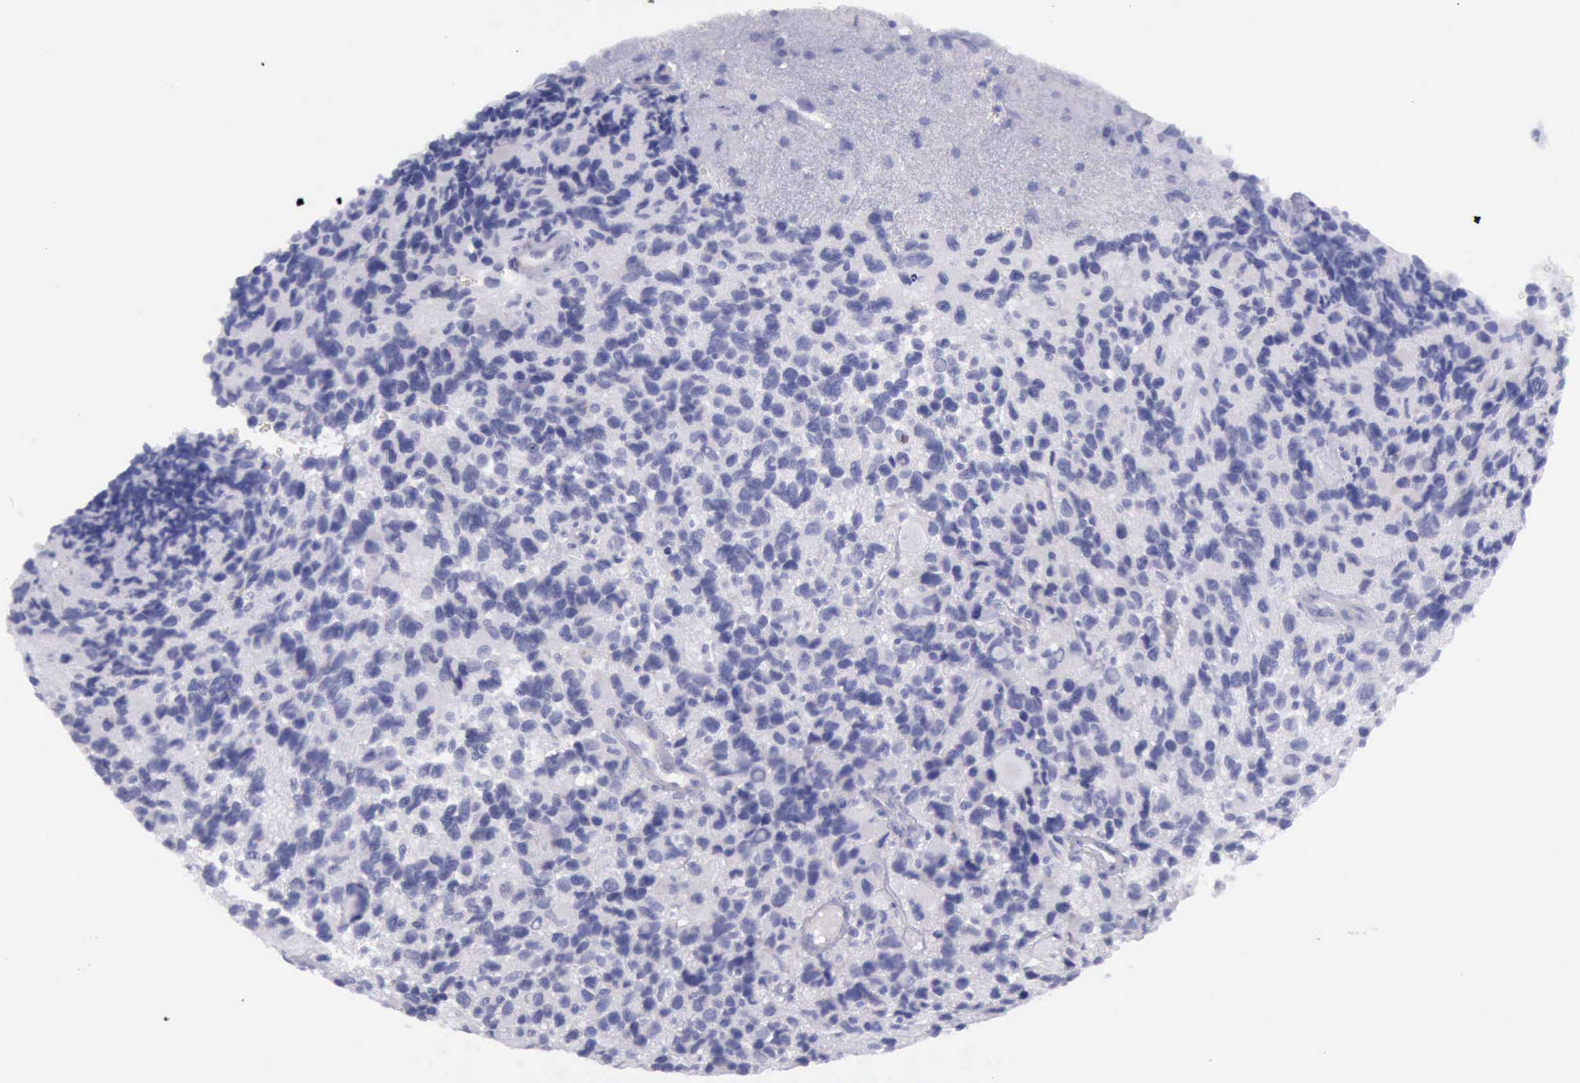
{"staining": {"intensity": "negative", "quantity": "none", "location": "none"}, "tissue": "glioma", "cell_type": "Tumor cells", "image_type": "cancer", "snomed": [{"axis": "morphology", "description": "Glioma, malignant, High grade"}, {"axis": "topography", "description": "Brain"}], "caption": "The immunohistochemistry photomicrograph has no significant expression in tumor cells of glioma tissue.", "gene": "AOC3", "patient": {"sex": "male", "age": 77}}